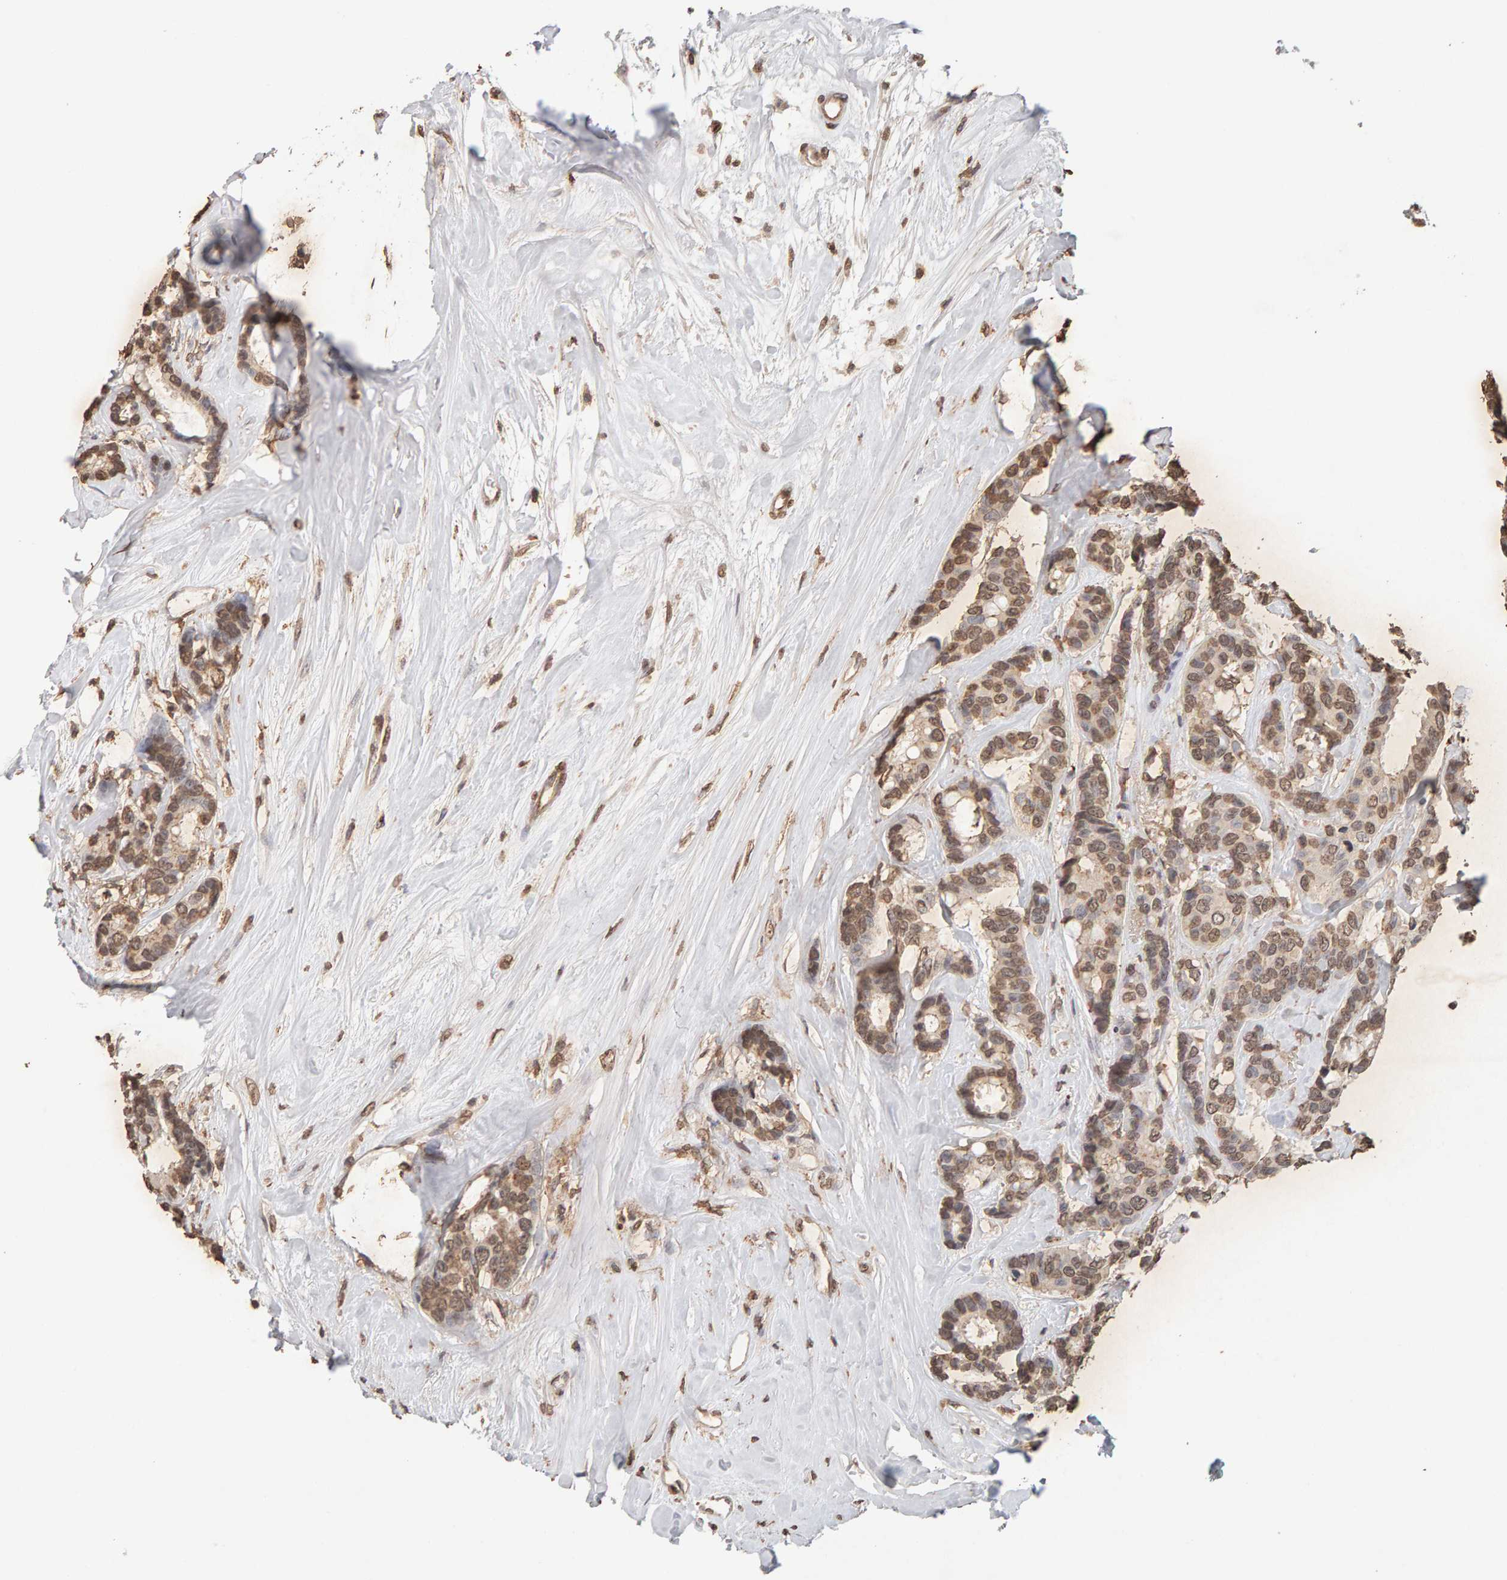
{"staining": {"intensity": "moderate", "quantity": ">75%", "location": "nuclear"}, "tissue": "breast cancer", "cell_type": "Tumor cells", "image_type": "cancer", "snomed": [{"axis": "morphology", "description": "Duct carcinoma"}, {"axis": "topography", "description": "Breast"}], "caption": "Moderate nuclear staining for a protein is present in approximately >75% of tumor cells of breast invasive ductal carcinoma using immunohistochemistry (IHC).", "gene": "DNAJB5", "patient": {"sex": "female", "age": 87}}